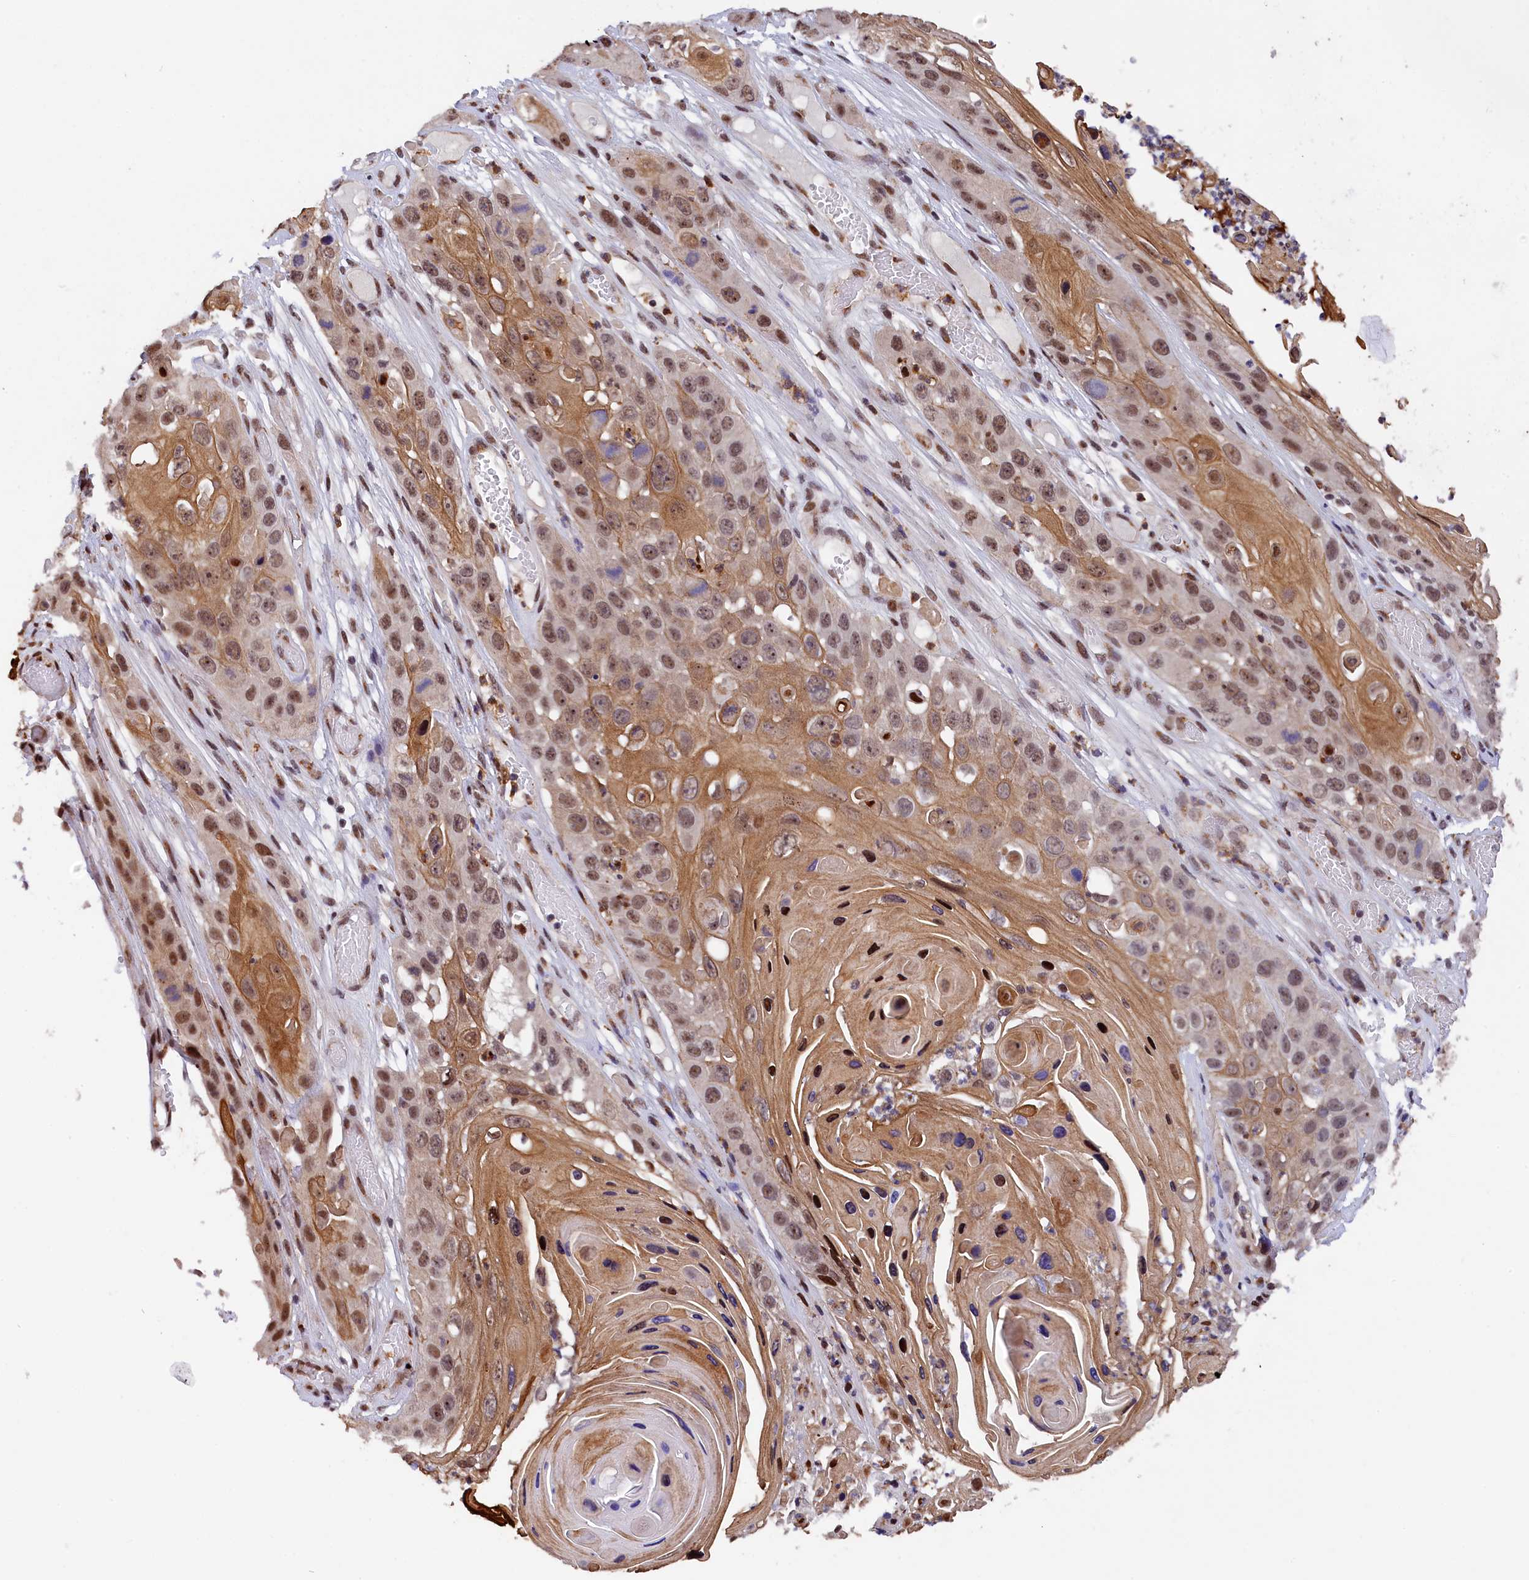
{"staining": {"intensity": "moderate", "quantity": ">75%", "location": "cytoplasmic/membranous,nuclear"}, "tissue": "skin cancer", "cell_type": "Tumor cells", "image_type": "cancer", "snomed": [{"axis": "morphology", "description": "Squamous cell carcinoma, NOS"}, {"axis": "topography", "description": "Skin"}], "caption": "The histopathology image reveals a brown stain indicating the presence of a protein in the cytoplasmic/membranous and nuclear of tumor cells in squamous cell carcinoma (skin).", "gene": "ADIG", "patient": {"sex": "male", "age": 55}}